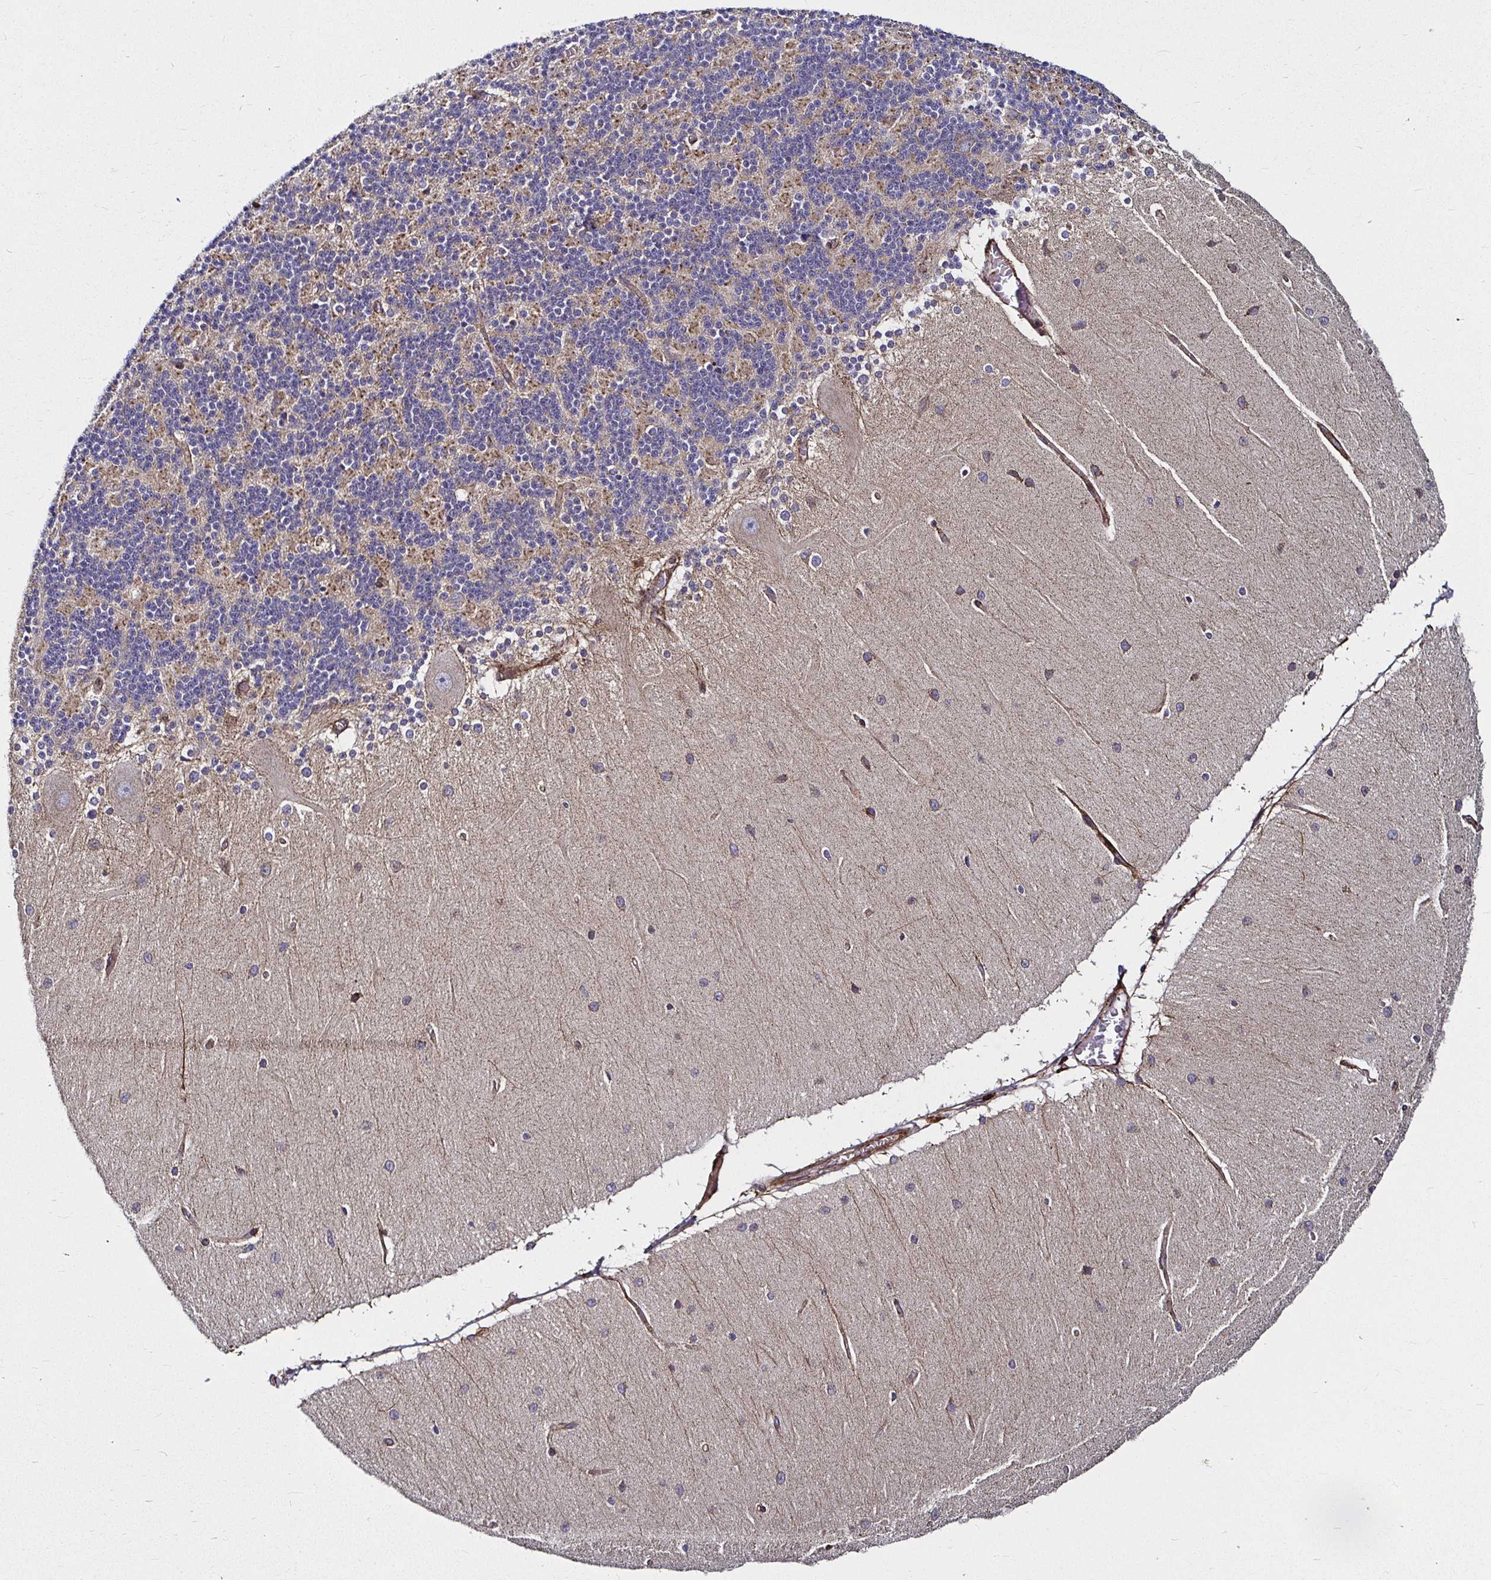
{"staining": {"intensity": "moderate", "quantity": "25%-75%", "location": "cytoplasmic/membranous"}, "tissue": "cerebellum", "cell_type": "Cells in granular layer", "image_type": "normal", "snomed": [{"axis": "morphology", "description": "Normal tissue, NOS"}, {"axis": "topography", "description": "Cerebellum"}], "caption": "Protein staining by immunohistochemistry exhibits moderate cytoplasmic/membranous staining in approximately 25%-75% of cells in granular layer in unremarkable cerebellum. (DAB IHC, brown staining for protein, blue staining for nuclei).", "gene": "SMYD3", "patient": {"sex": "female", "age": 54}}